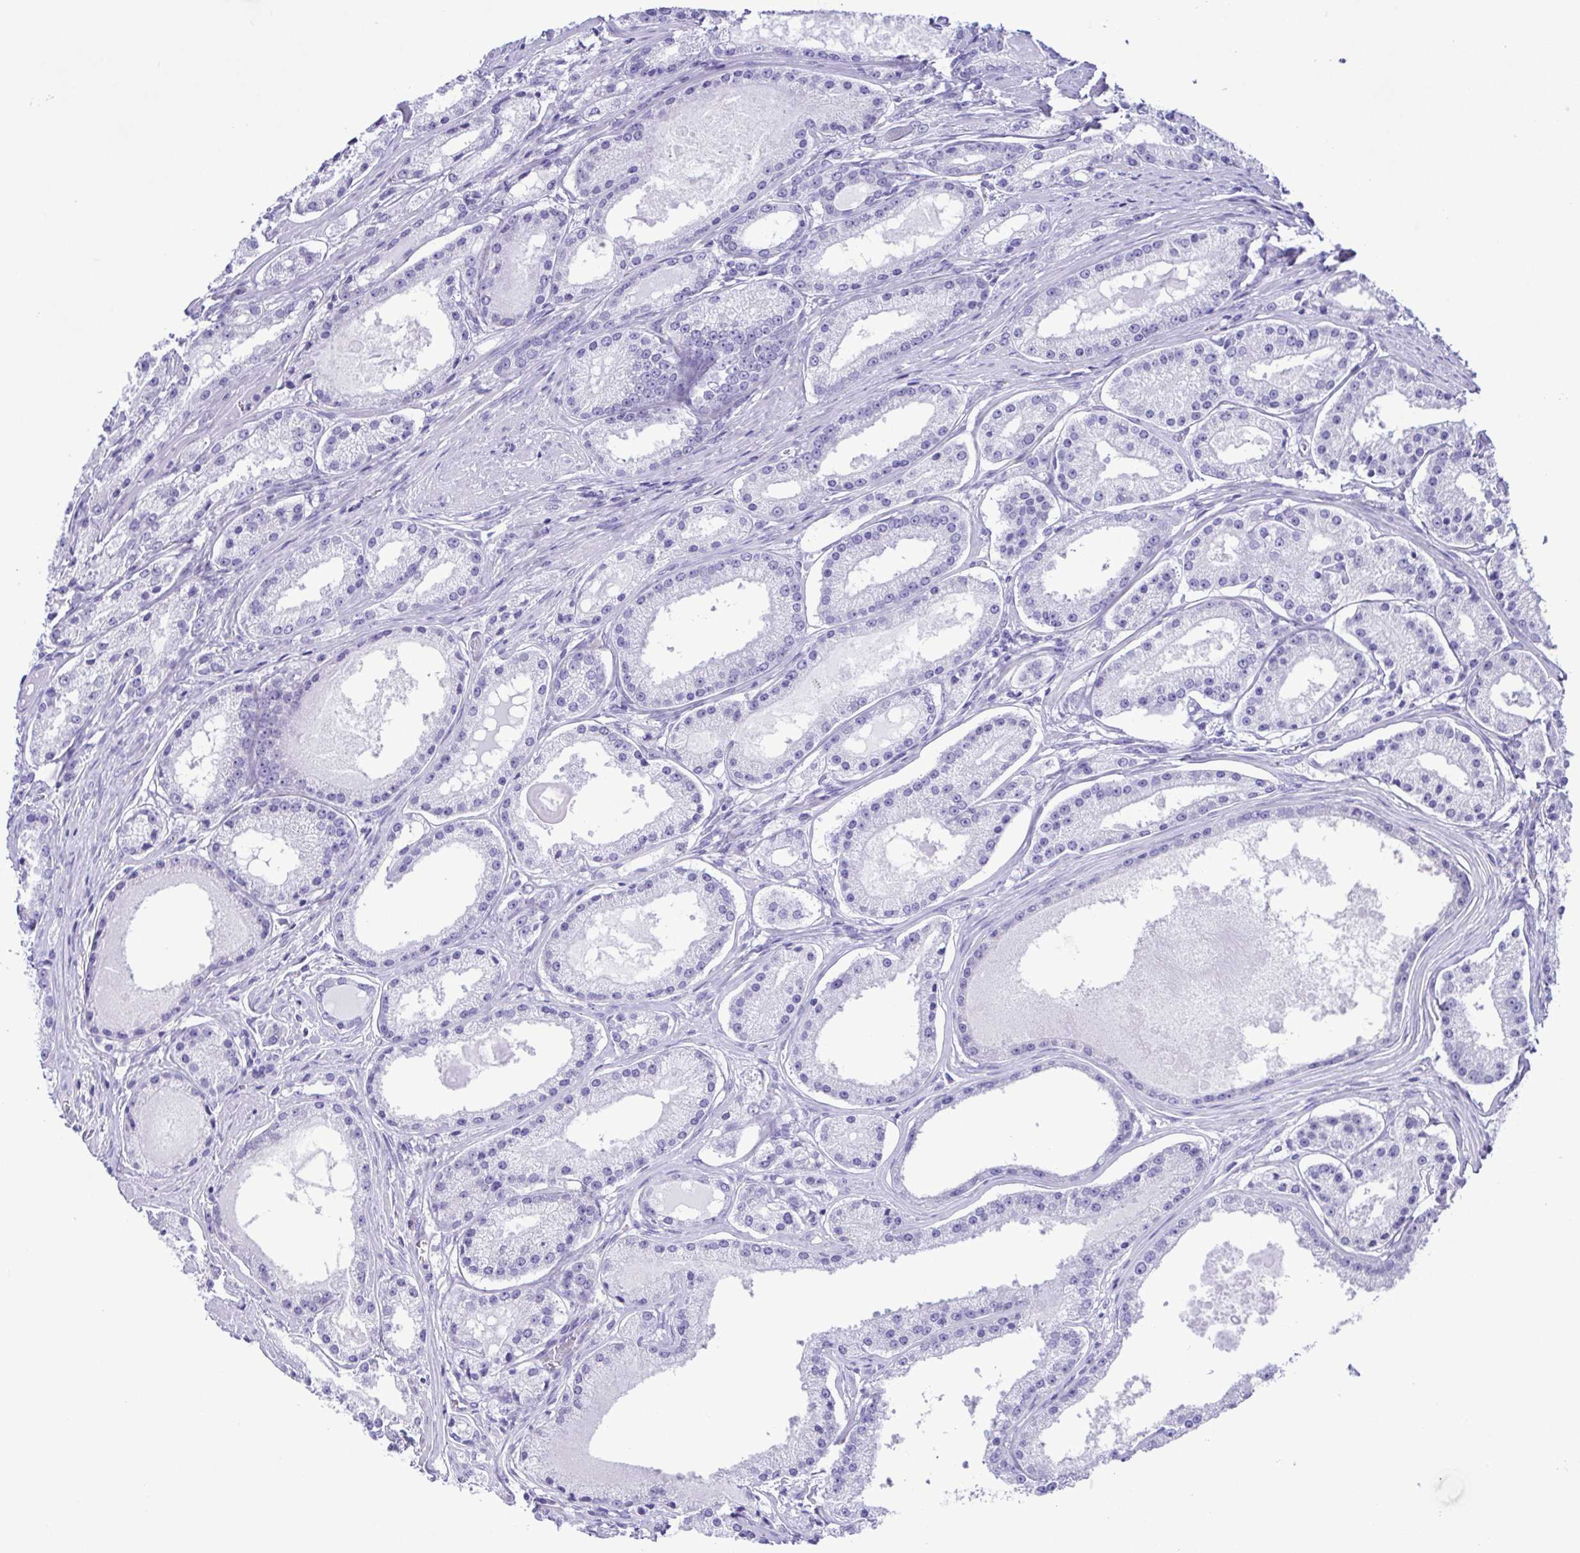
{"staining": {"intensity": "negative", "quantity": "none", "location": "none"}, "tissue": "prostate cancer", "cell_type": "Tumor cells", "image_type": "cancer", "snomed": [{"axis": "morphology", "description": "Adenocarcinoma, Low grade"}, {"axis": "topography", "description": "Prostate"}], "caption": "Immunohistochemistry micrograph of neoplastic tissue: prostate cancer (low-grade adenocarcinoma) stained with DAB displays no significant protein staining in tumor cells.", "gene": "PAK3", "patient": {"sex": "male", "age": 57}}